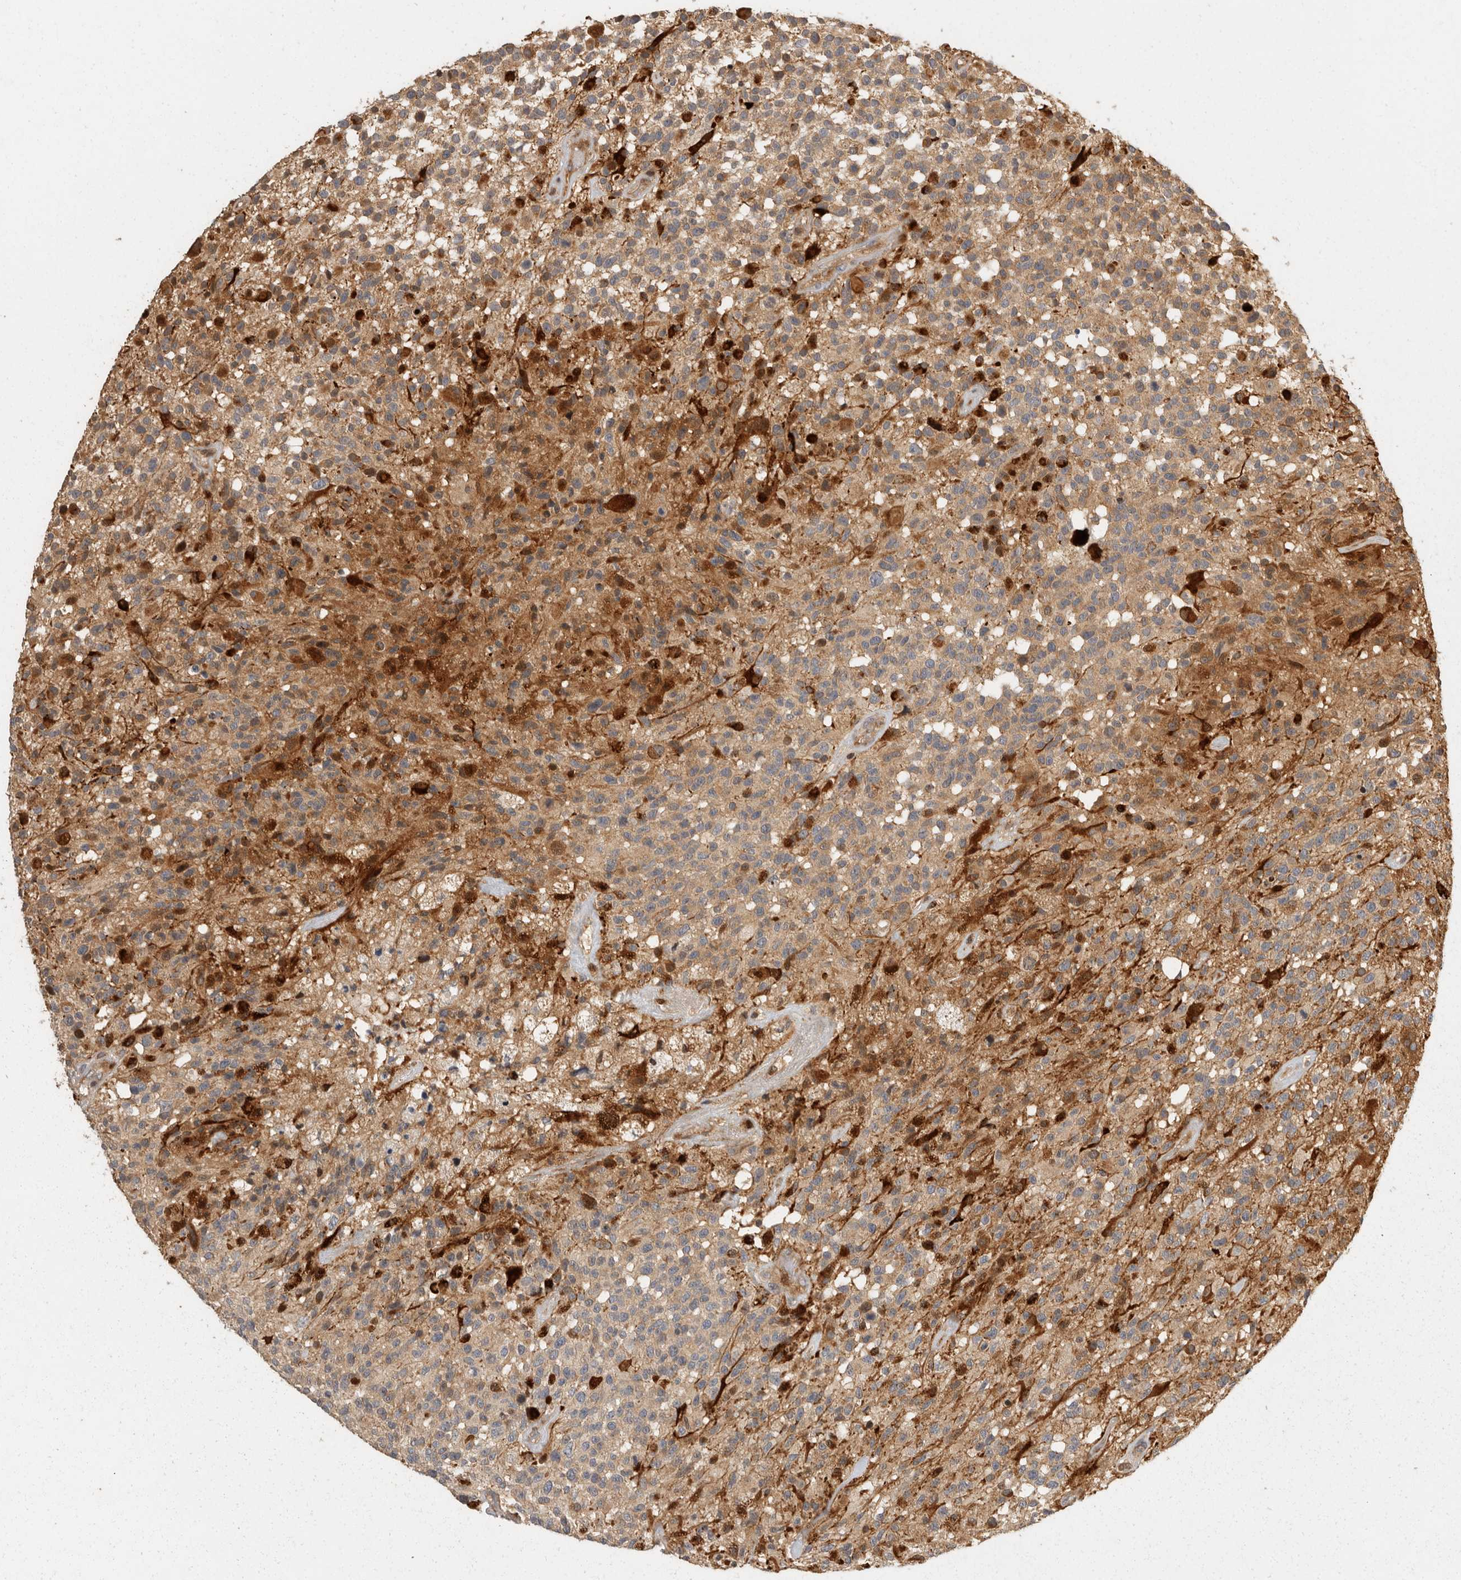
{"staining": {"intensity": "weak", "quantity": ">75%", "location": "cytoplasmic/membranous"}, "tissue": "glioma", "cell_type": "Tumor cells", "image_type": "cancer", "snomed": [{"axis": "morphology", "description": "Glioma, malignant, High grade"}, {"axis": "morphology", "description": "Glioblastoma, NOS"}, {"axis": "topography", "description": "Brain"}], "caption": "DAB (3,3'-diaminobenzidine) immunohistochemical staining of malignant glioma (high-grade) displays weak cytoplasmic/membranous protein positivity in approximately >75% of tumor cells.", "gene": "SWT1", "patient": {"sex": "male", "age": 60}}